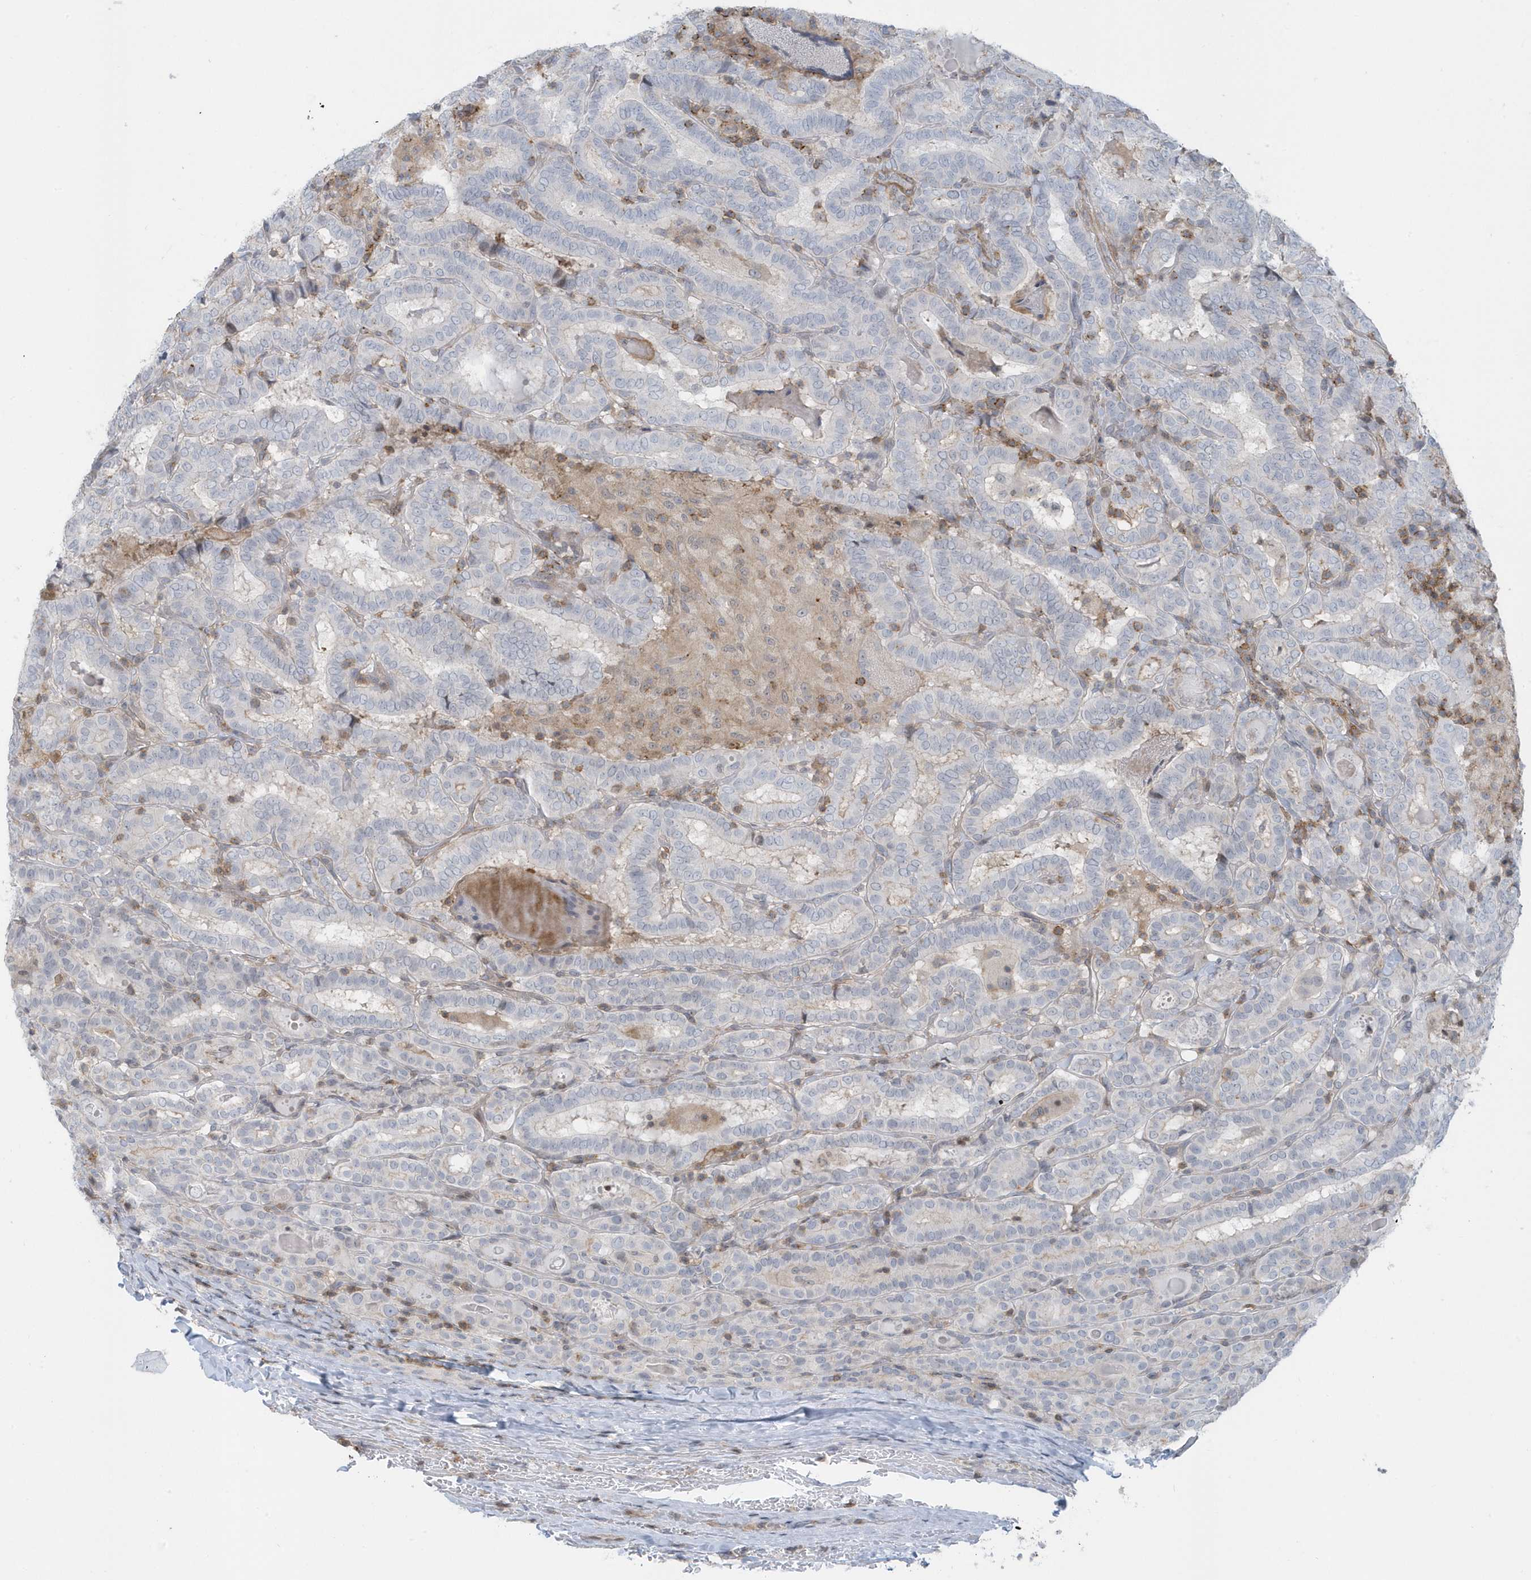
{"staining": {"intensity": "negative", "quantity": "none", "location": "none"}, "tissue": "thyroid cancer", "cell_type": "Tumor cells", "image_type": "cancer", "snomed": [{"axis": "morphology", "description": "Papillary adenocarcinoma, NOS"}, {"axis": "topography", "description": "Thyroid gland"}], "caption": "DAB immunohistochemical staining of thyroid cancer reveals no significant staining in tumor cells.", "gene": "CACNB2", "patient": {"sex": "female", "age": 72}}